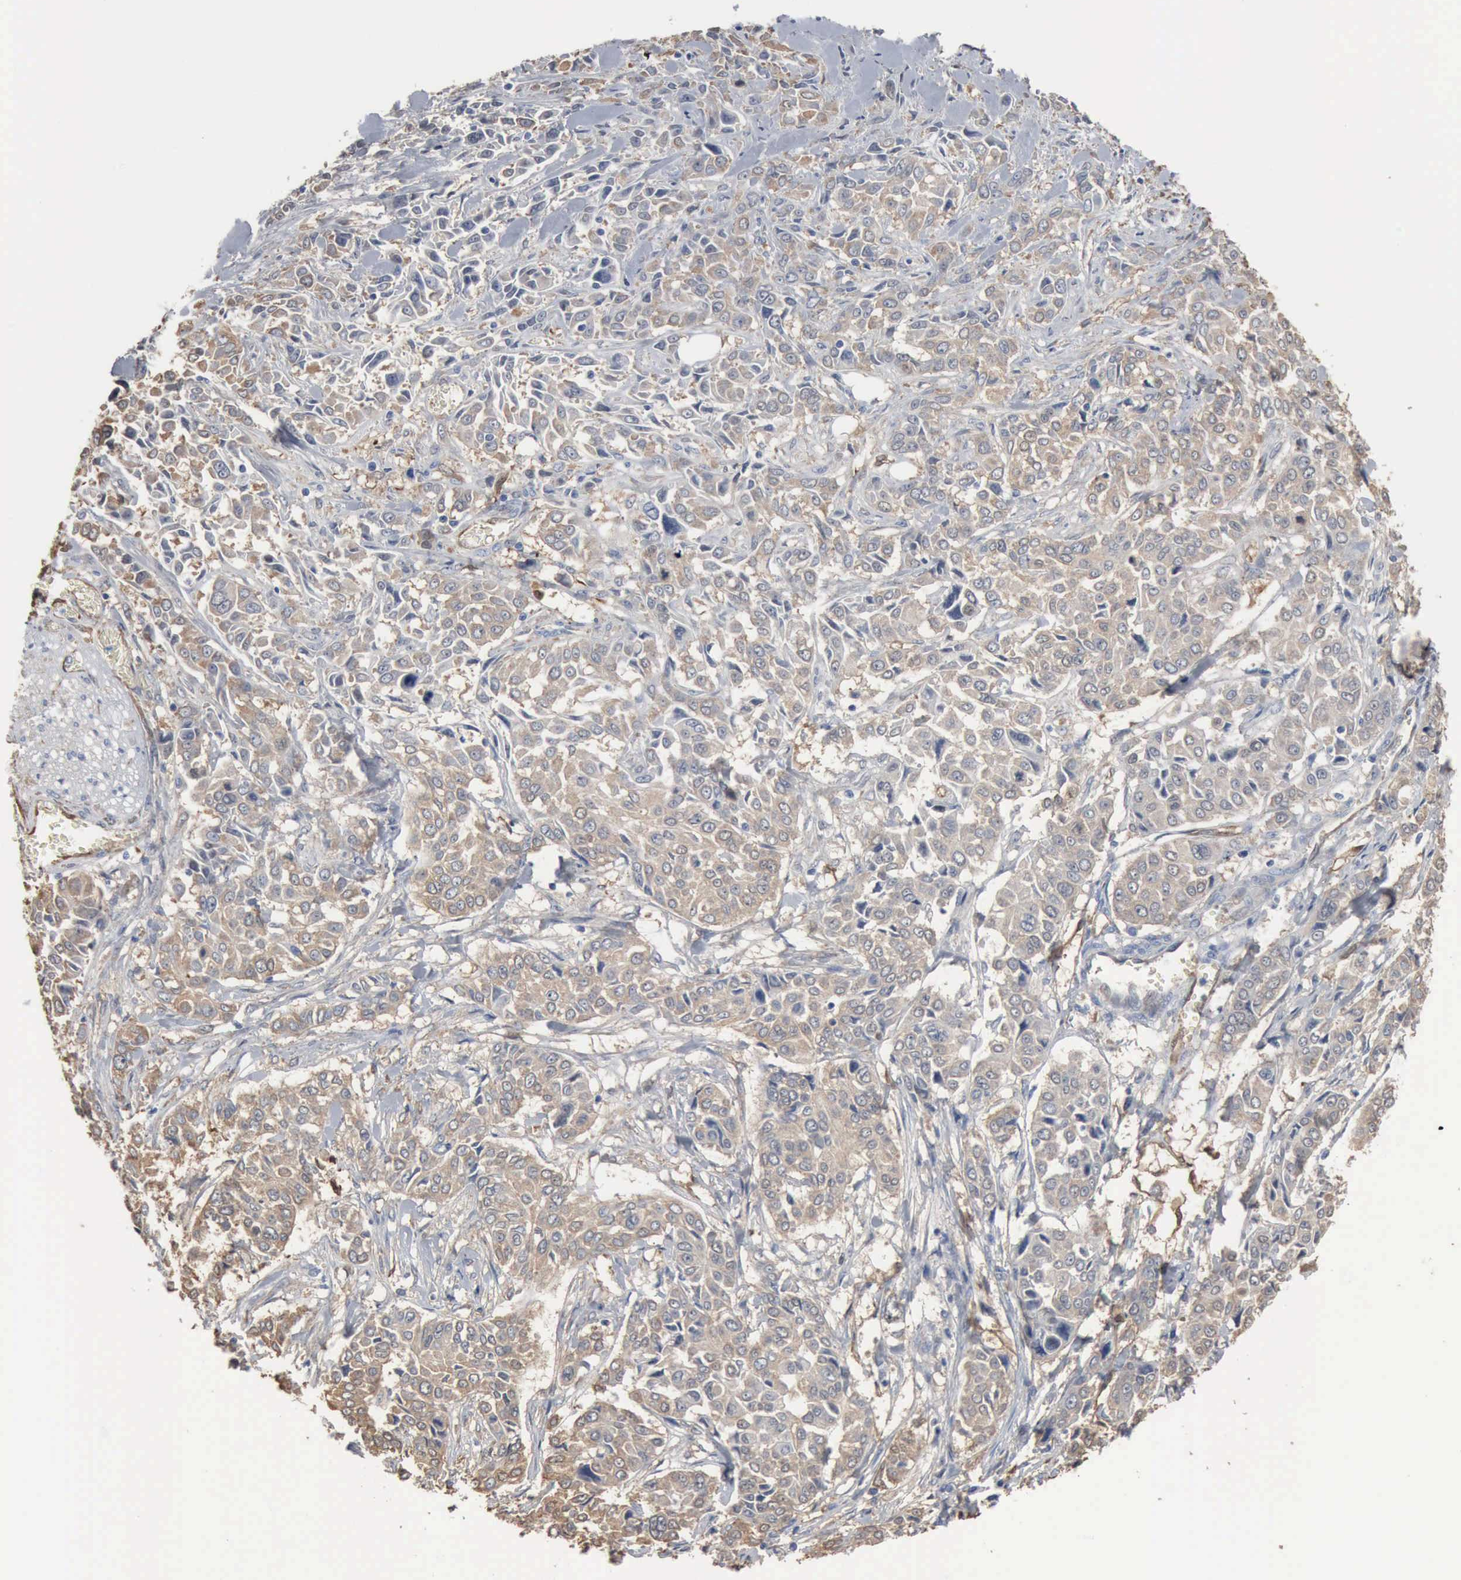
{"staining": {"intensity": "weak", "quantity": ">75%", "location": "cytoplasmic/membranous"}, "tissue": "pancreatic cancer", "cell_type": "Tumor cells", "image_type": "cancer", "snomed": [{"axis": "morphology", "description": "Adenocarcinoma, NOS"}, {"axis": "topography", "description": "Pancreas"}], "caption": "Immunohistochemical staining of human pancreatic adenocarcinoma displays low levels of weak cytoplasmic/membranous staining in about >75% of tumor cells. The staining was performed using DAB, with brown indicating positive protein expression. Nuclei are stained blue with hematoxylin.", "gene": "FSCN1", "patient": {"sex": "female", "age": 52}}